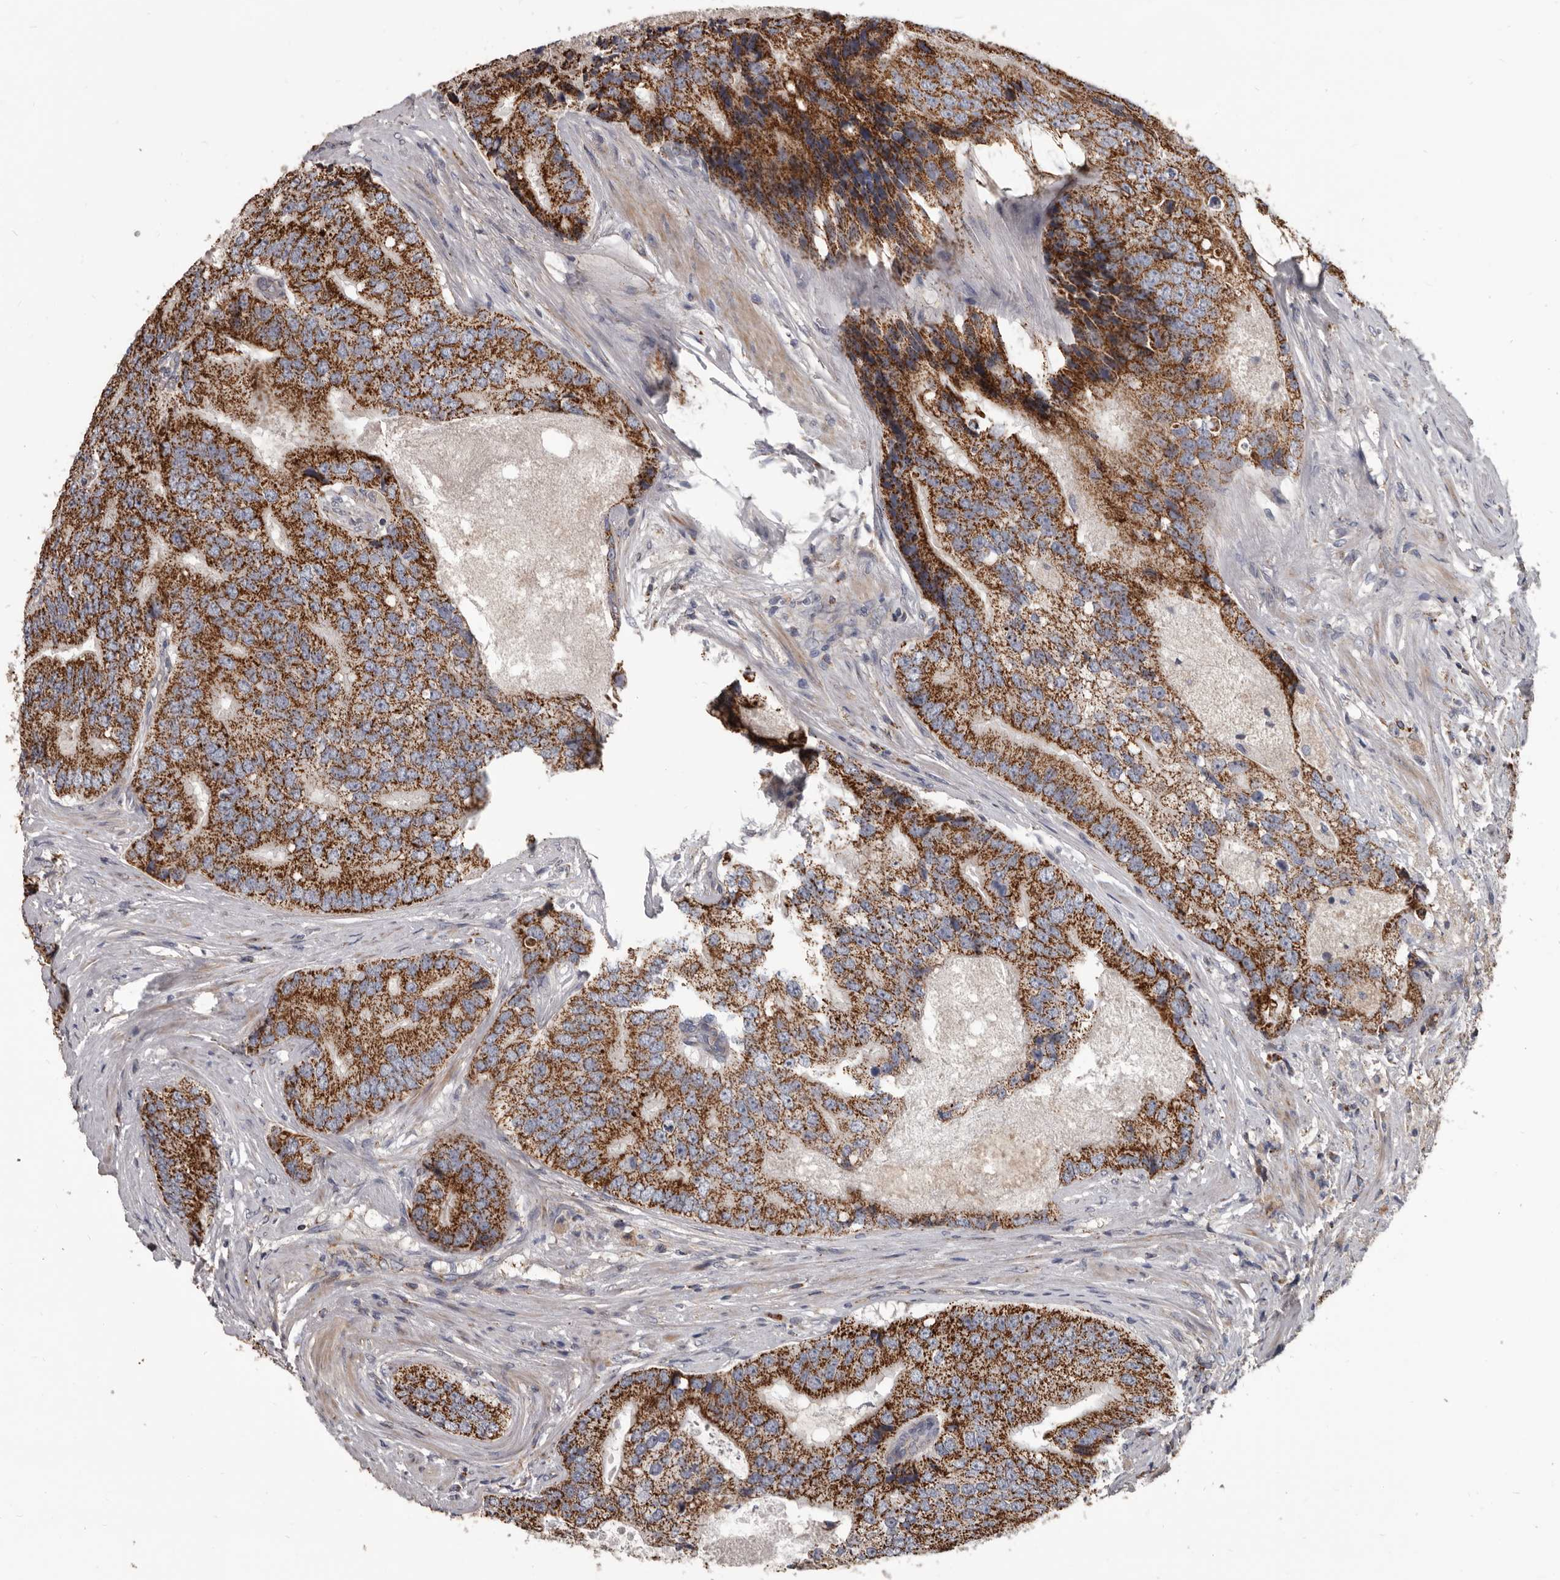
{"staining": {"intensity": "strong", "quantity": ">75%", "location": "cytoplasmic/membranous"}, "tissue": "prostate cancer", "cell_type": "Tumor cells", "image_type": "cancer", "snomed": [{"axis": "morphology", "description": "Adenocarcinoma, High grade"}, {"axis": "topography", "description": "Prostate"}], "caption": "Protein expression analysis of prostate cancer (adenocarcinoma (high-grade)) displays strong cytoplasmic/membranous staining in approximately >75% of tumor cells.", "gene": "ALDH5A1", "patient": {"sex": "male", "age": 70}}